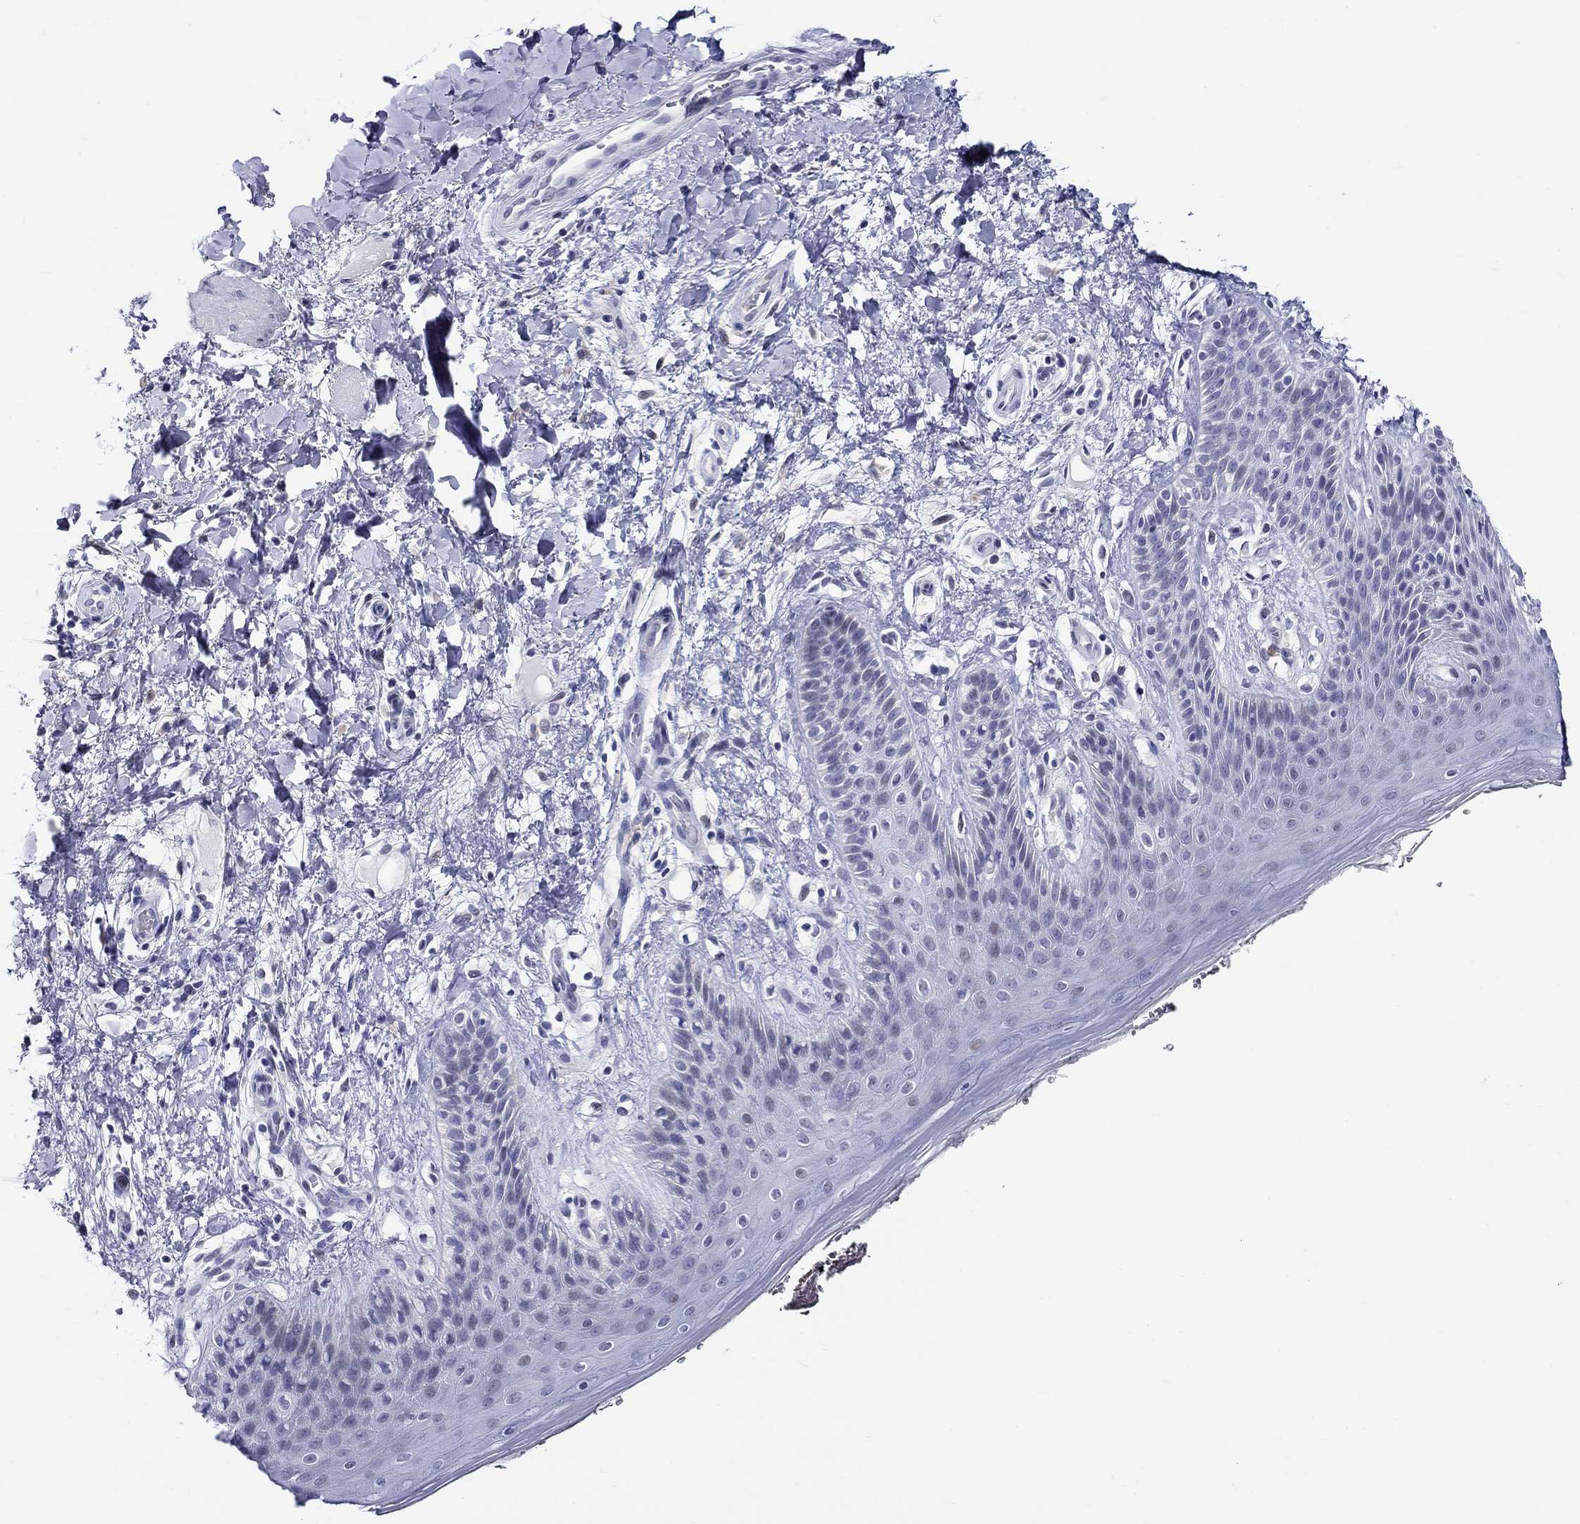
{"staining": {"intensity": "negative", "quantity": "none", "location": "none"}, "tissue": "skin", "cell_type": "Epidermal cells", "image_type": "normal", "snomed": [{"axis": "morphology", "description": "Normal tissue, NOS"}, {"axis": "topography", "description": "Anal"}], "caption": "An IHC photomicrograph of normal skin is shown. There is no staining in epidermal cells of skin.", "gene": "CRYGS", "patient": {"sex": "male", "age": 36}}